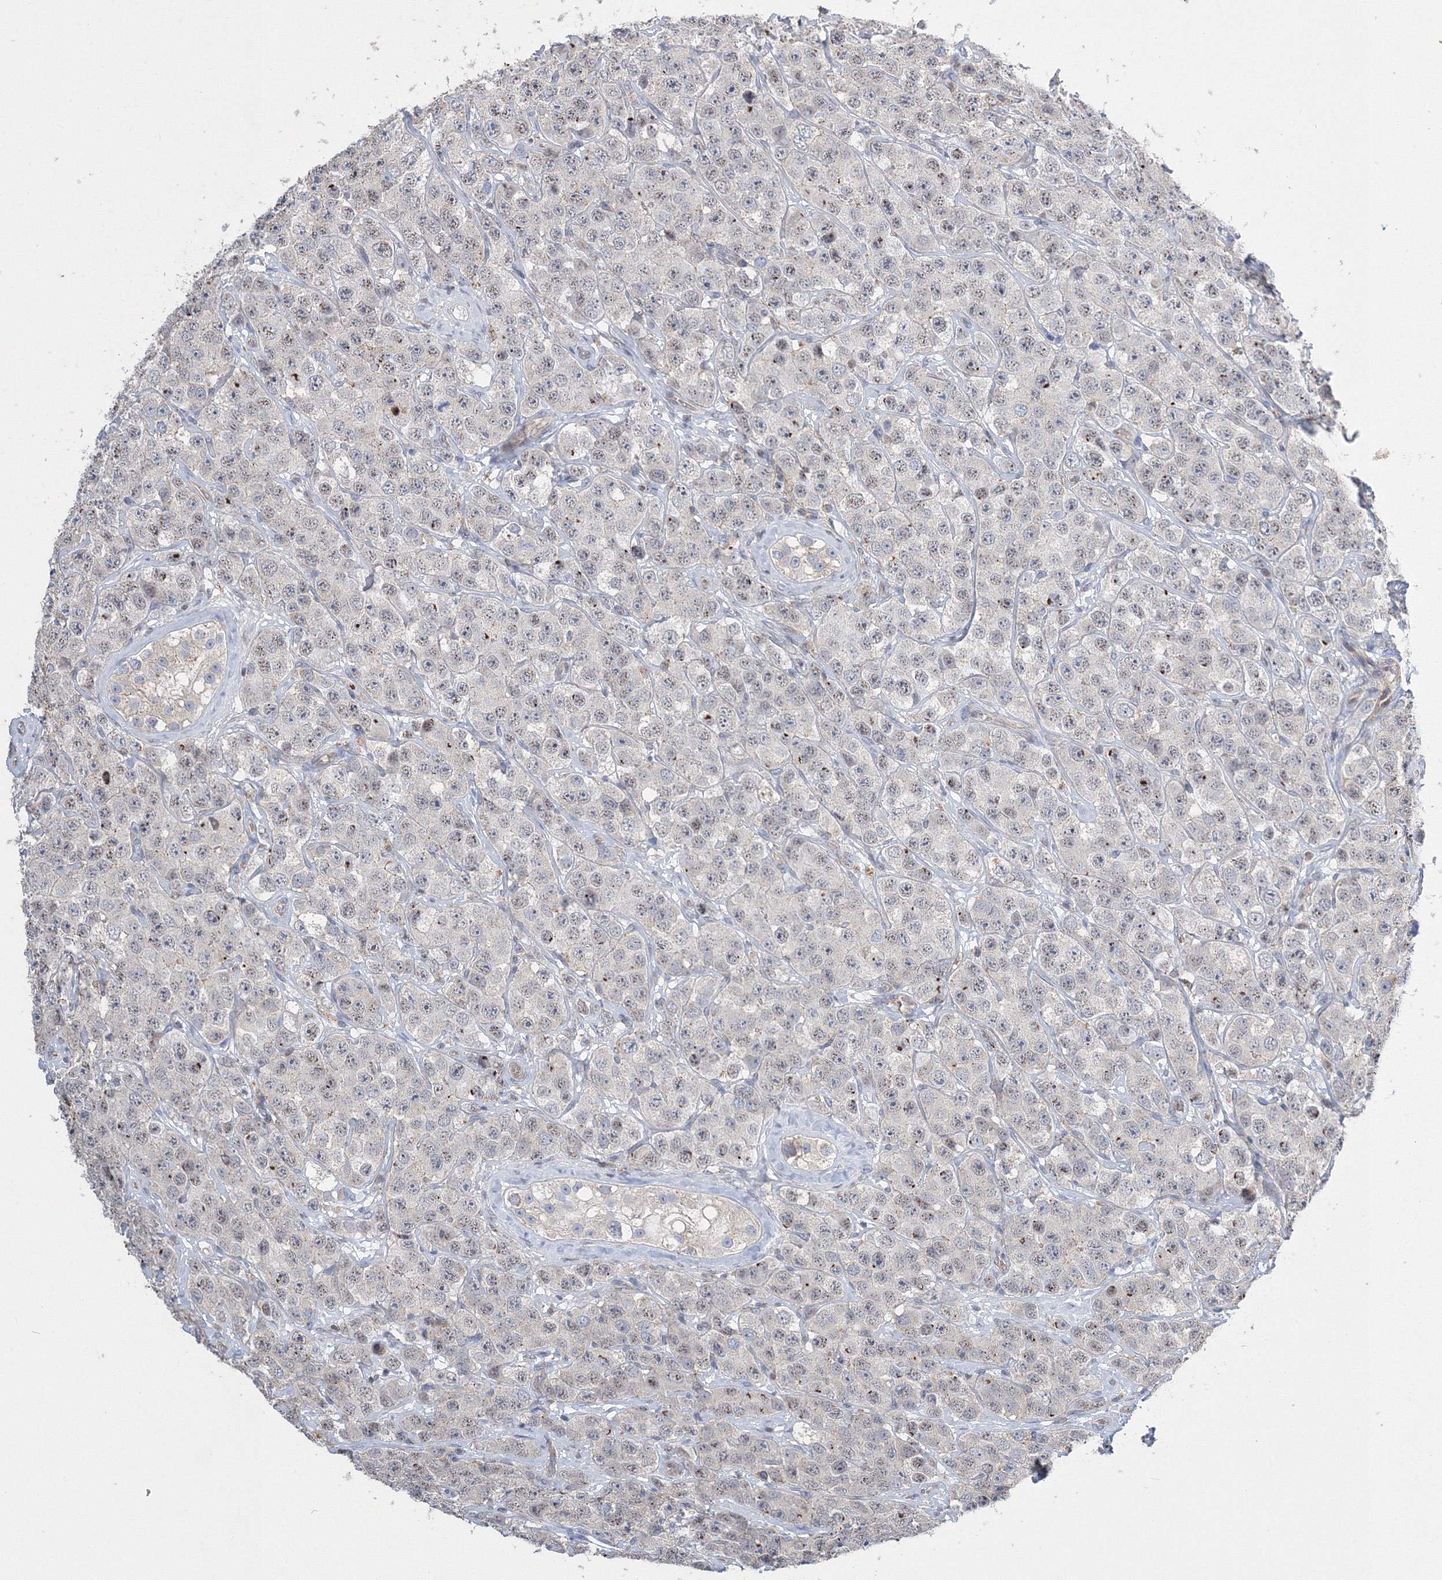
{"staining": {"intensity": "weak", "quantity": "25%-75%", "location": "nuclear"}, "tissue": "testis cancer", "cell_type": "Tumor cells", "image_type": "cancer", "snomed": [{"axis": "morphology", "description": "Seminoma, NOS"}, {"axis": "topography", "description": "Testis"}], "caption": "Protein expression analysis of testis seminoma demonstrates weak nuclear expression in about 25%-75% of tumor cells.", "gene": "AASDH", "patient": {"sex": "male", "age": 28}}